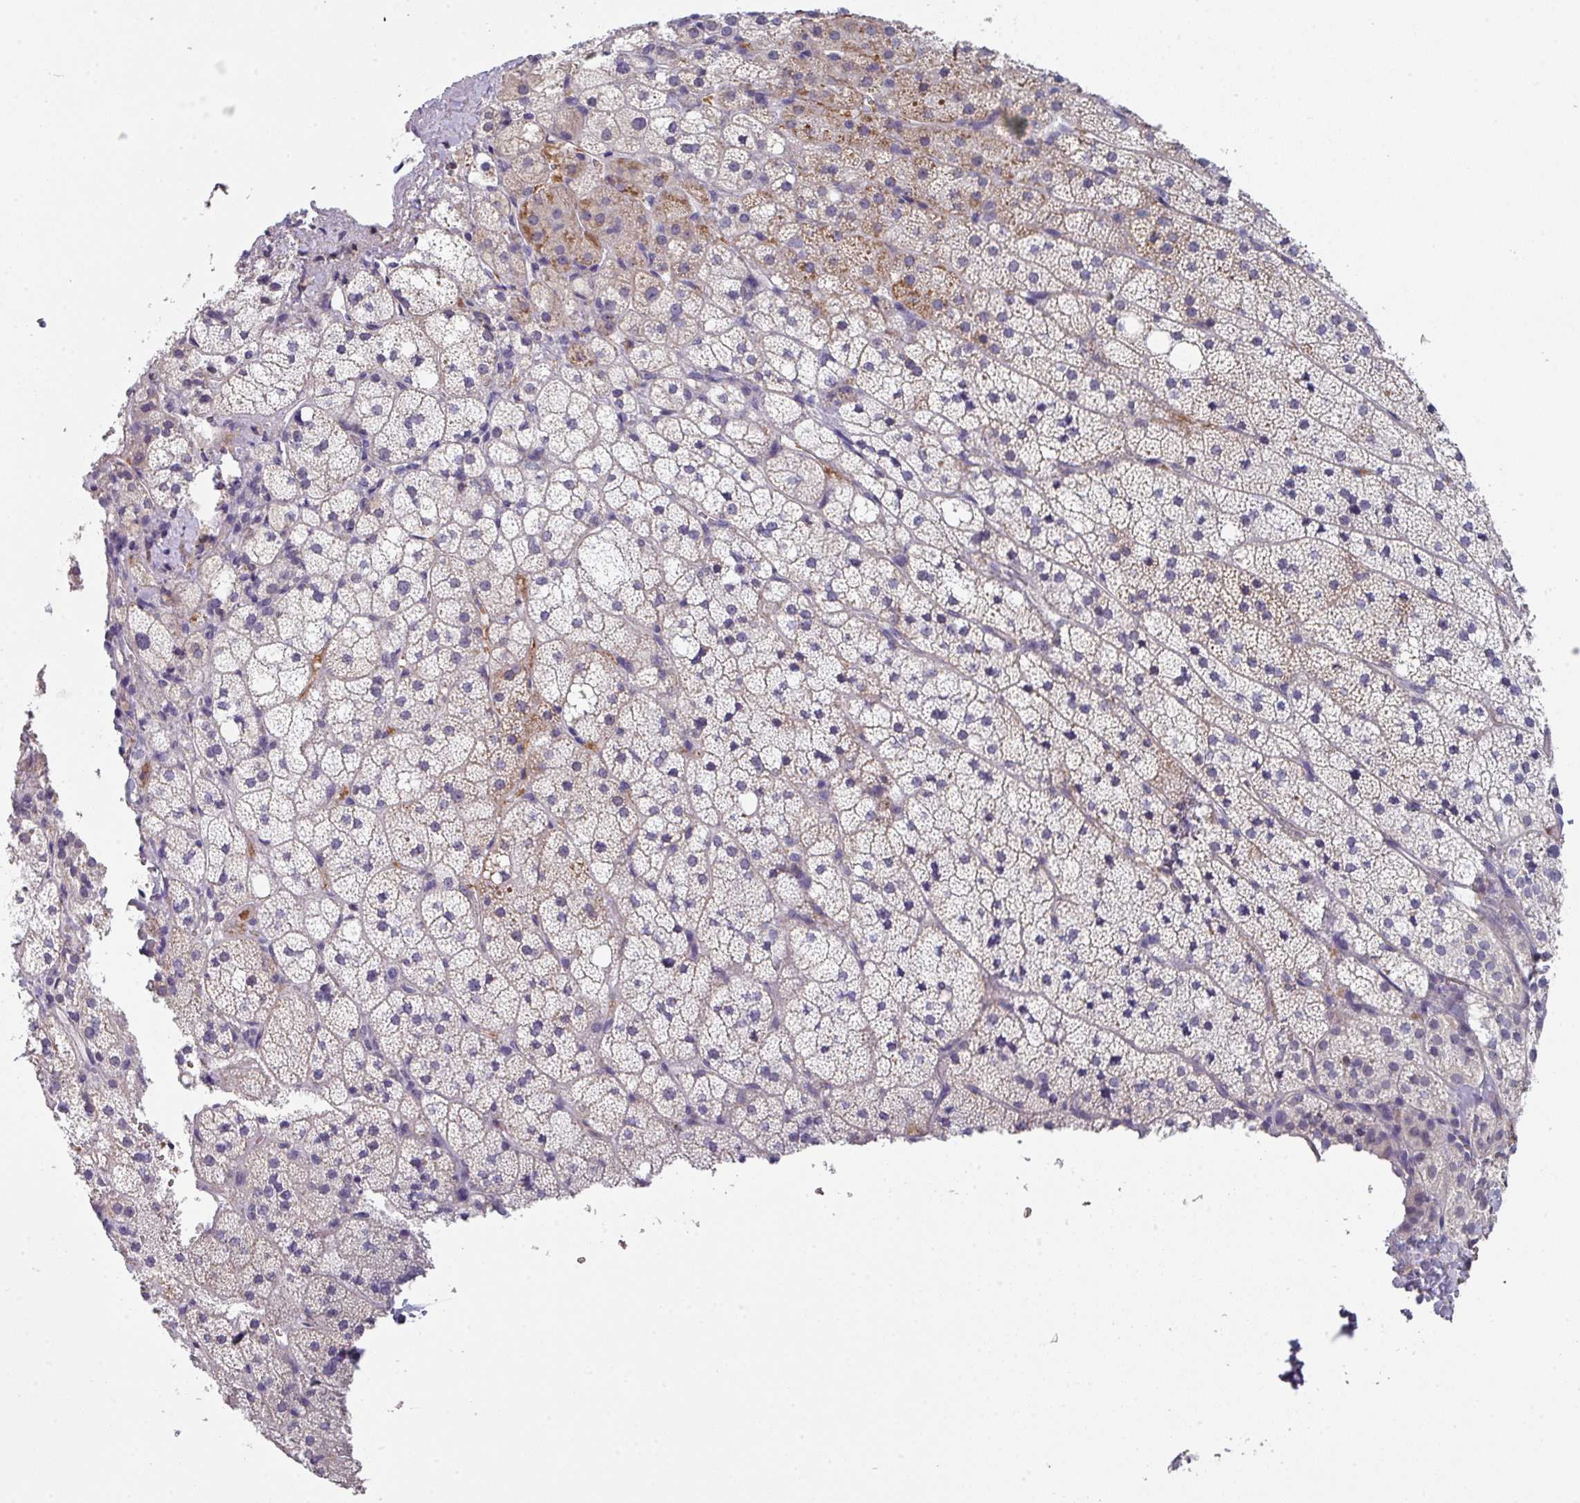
{"staining": {"intensity": "moderate", "quantity": "25%-75%", "location": "cytoplasmic/membranous"}, "tissue": "adrenal gland", "cell_type": "Glandular cells", "image_type": "normal", "snomed": [{"axis": "morphology", "description": "Normal tissue, NOS"}, {"axis": "topography", "description": "Adrenal gland"}], "caption": "Immunohistochemical staining of normal adrenal gland shows moderate cytoplasmic/membranous protein staining in about 25%-75% of glandular cells.", "gene": "DCAF12L1", "patient": {"sex": "male", "age": 53}}